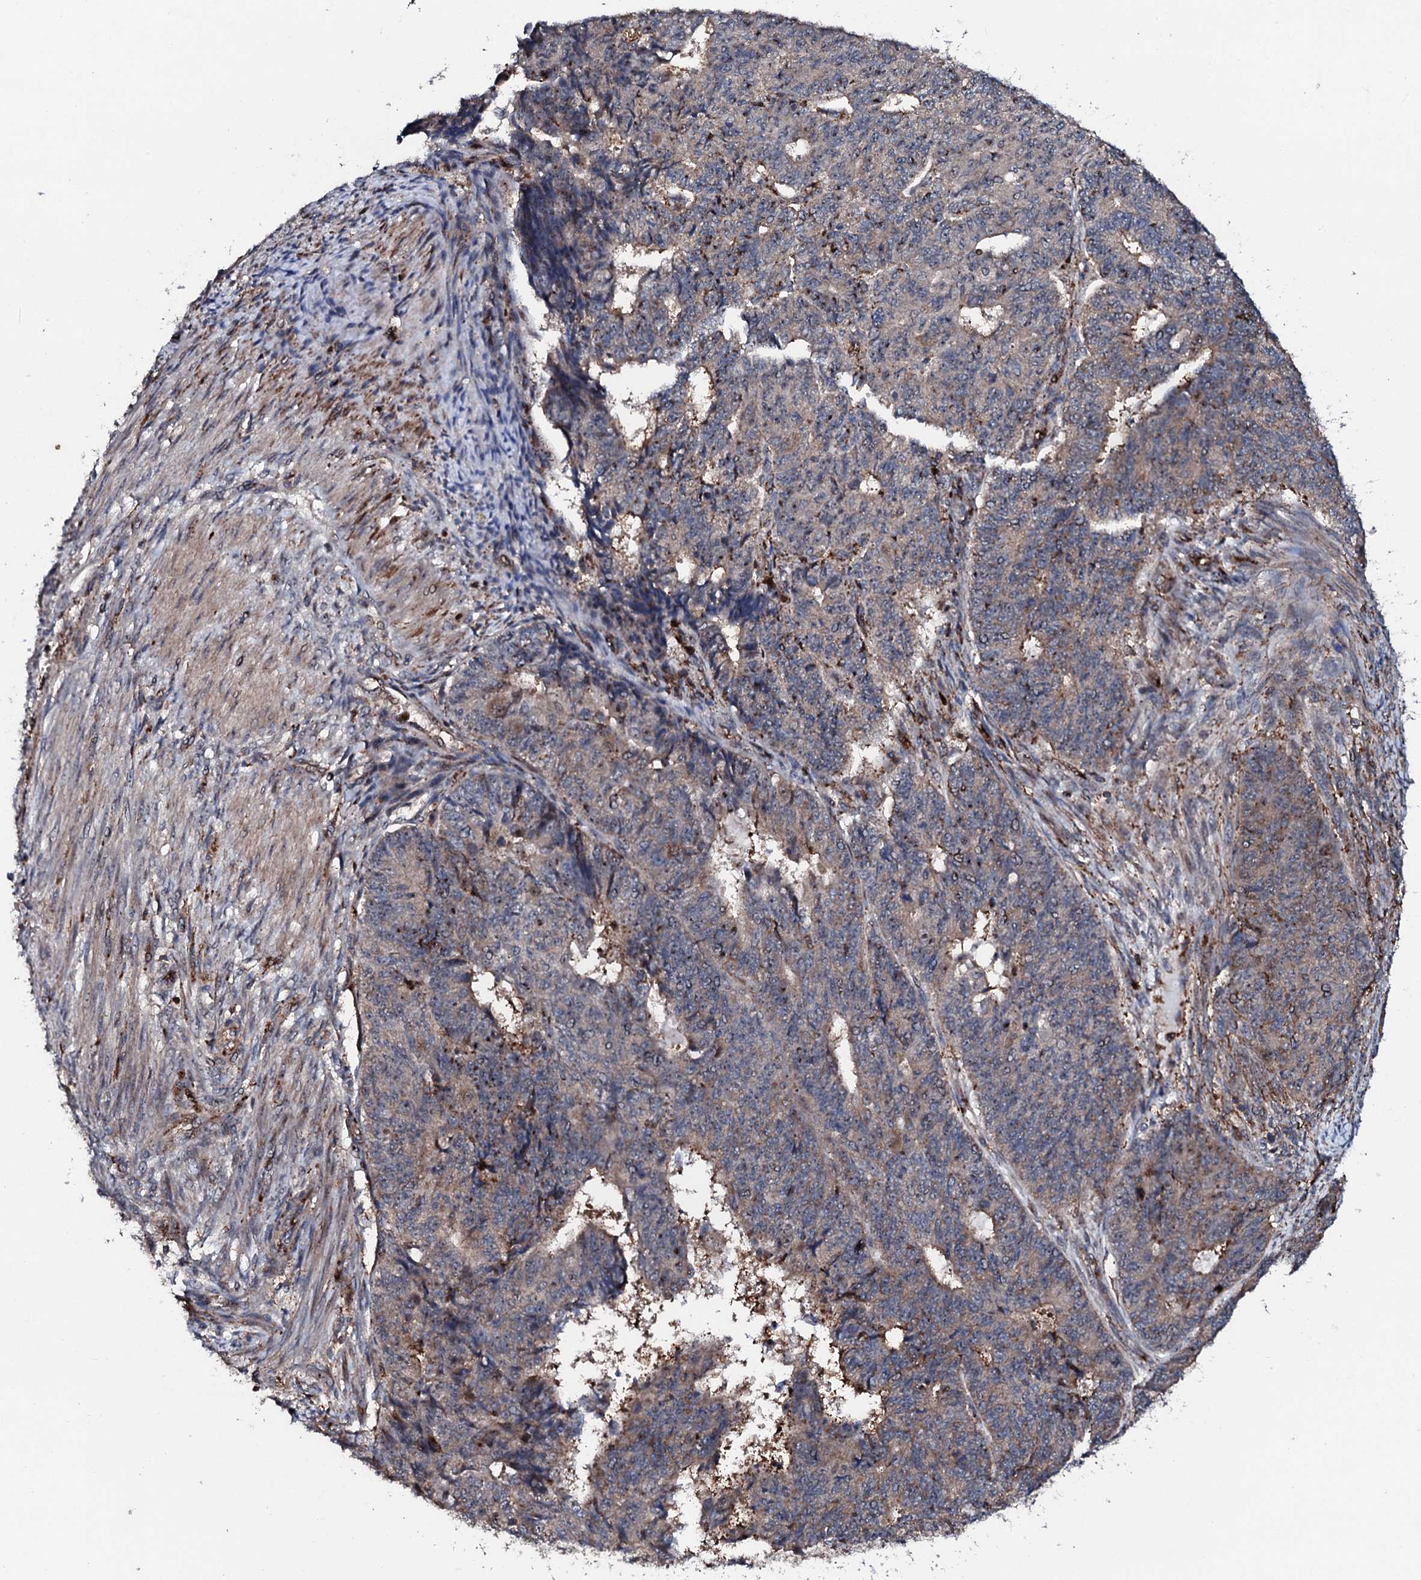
{"staining": {"intensity": "moderate", "quantity": "25%-75%", "location": "cytoplasmic/membranous,nuclear"}, "tissue": "endometrial cancer", "cell_type": "Tumor cells", "image_type": "cancer", "snomed": [{"axis": "morphology", "description": "Adenocarcinoma, NOS"}, {"axis": "topography", "description": "Endometrium"}], "caption": "Endometrial cancer stained with a protein marker shows moderate staining in tumor cells.", "gene": "GTPBP4", "patient": {"sex": "female", "age": 32}}